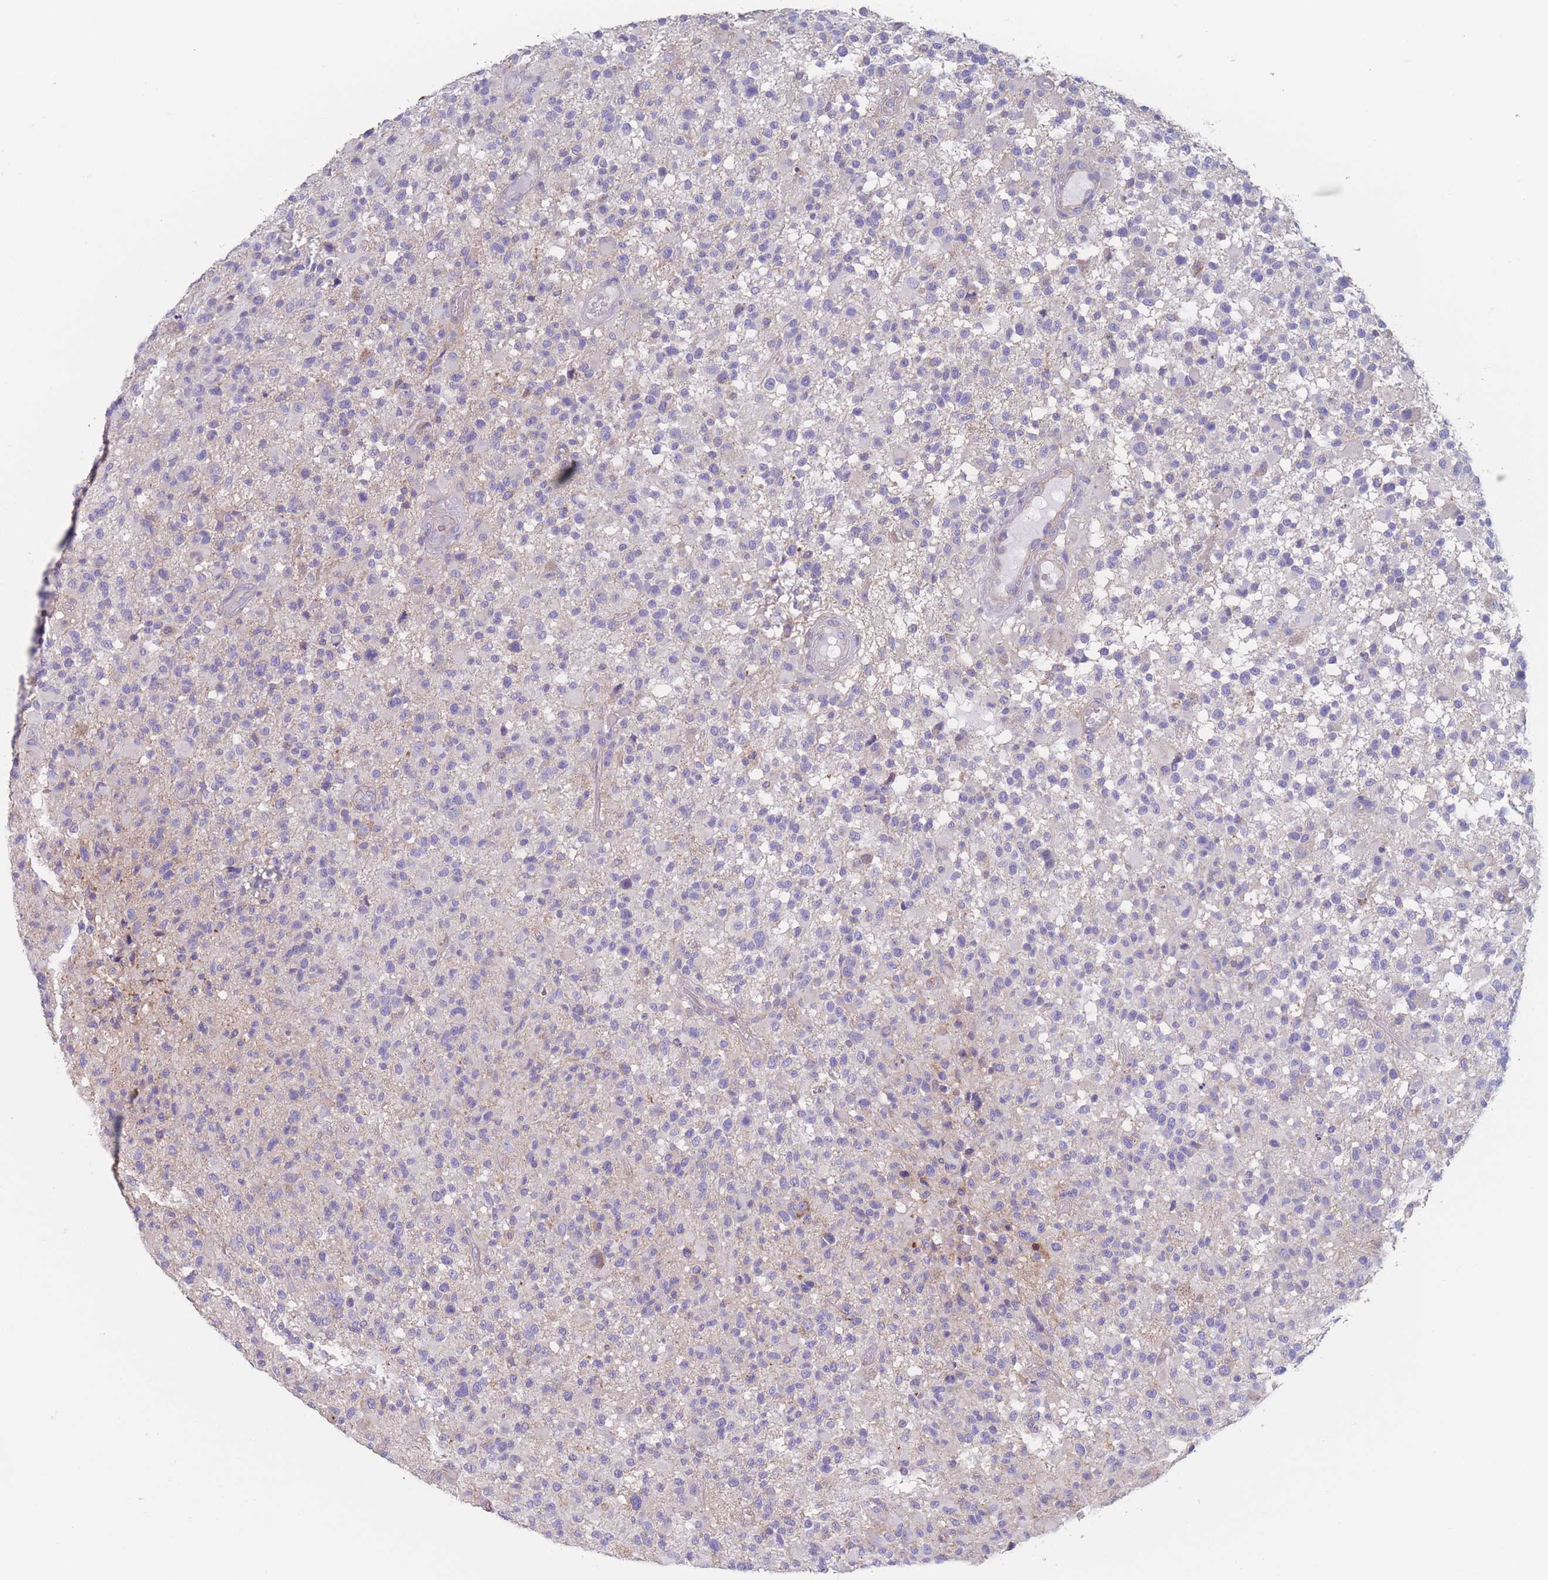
{"staining": {"intensity": "negative", "quantity": "none", "location": "none"}, "tissue": "glioma", "cell_type": "Tumor cells", "image_type": "cancer", "snomed": [{"axis": "morphology", "description": "Glioma, malignant, High grade"}, {"axis": "morphology", "description": "Glioblastoma, NOS"}, {"axis": "topography", "description": "Brain"}], "caption": "Tumor cells are negative for protein expression in human malignant high-grade glioma. Brightfield microscopy of IHC stained with DAB (3,3'-diaminobenzidine) (brown) and hematoxylin (blue), captured at high magnification.", "gene": "ADH1A", "patient": {"sex": "male", "age": 60}}